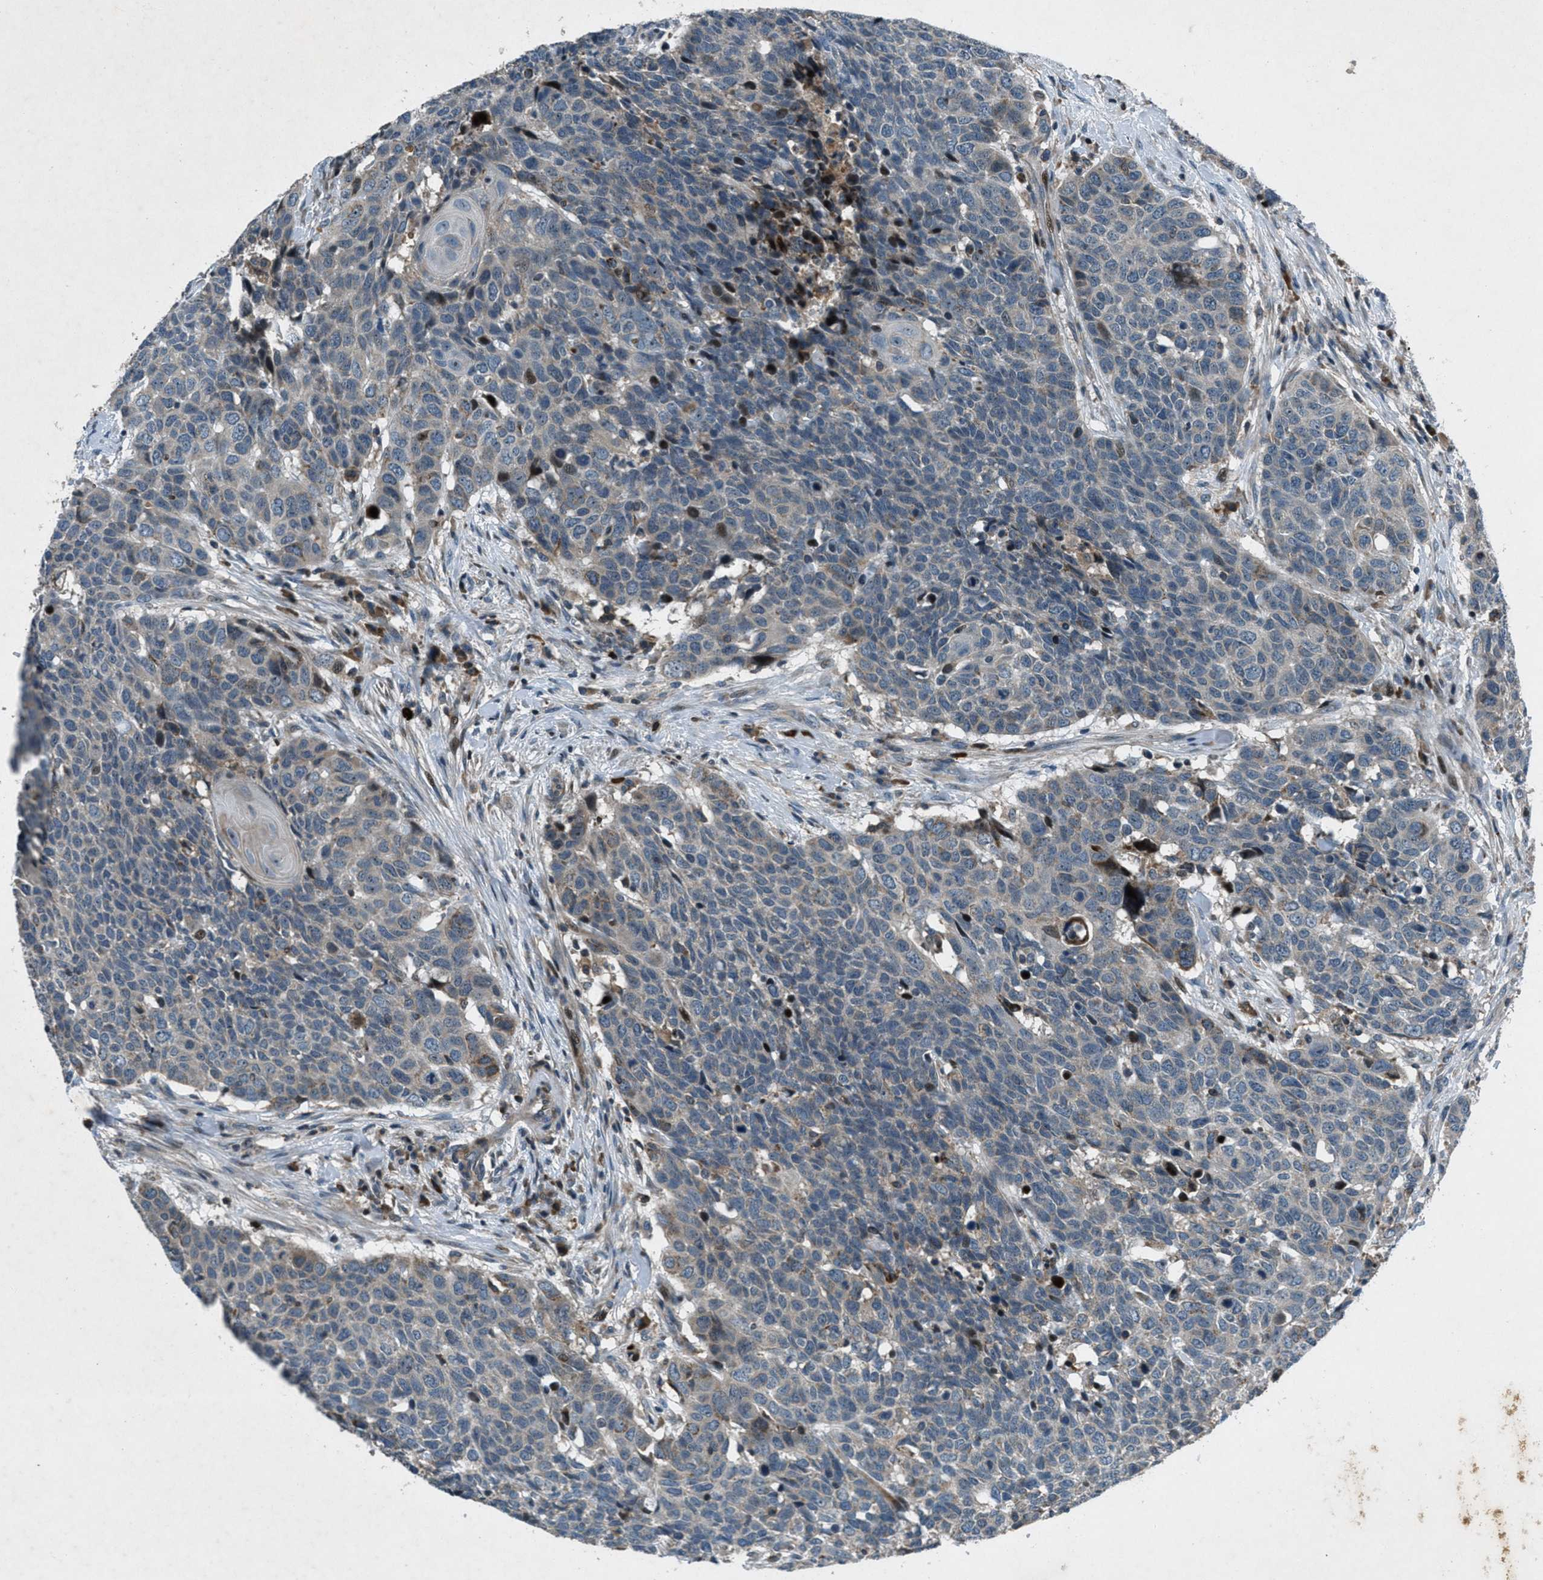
{"staining": {"intensity": "weak", "quantity": "<25%", "location": "cytoplasmic/membranous"}, "tissue": "head and neck cancer", "cell_type": "Tumor cells", "image_type": "cancer", "snomed": [{"axis": "morphology", "description": "Squamous cell carcinoma, NOS"}, {"axis": "topography", "description": "Head-Neck"}], "caption": "The IHC micrograph has no significant expression in tumor cells of head and neck squamous cell carcinoma tissue.", "gene": "CLEC2D", "patient": {"sex": "male", "age": 66}}